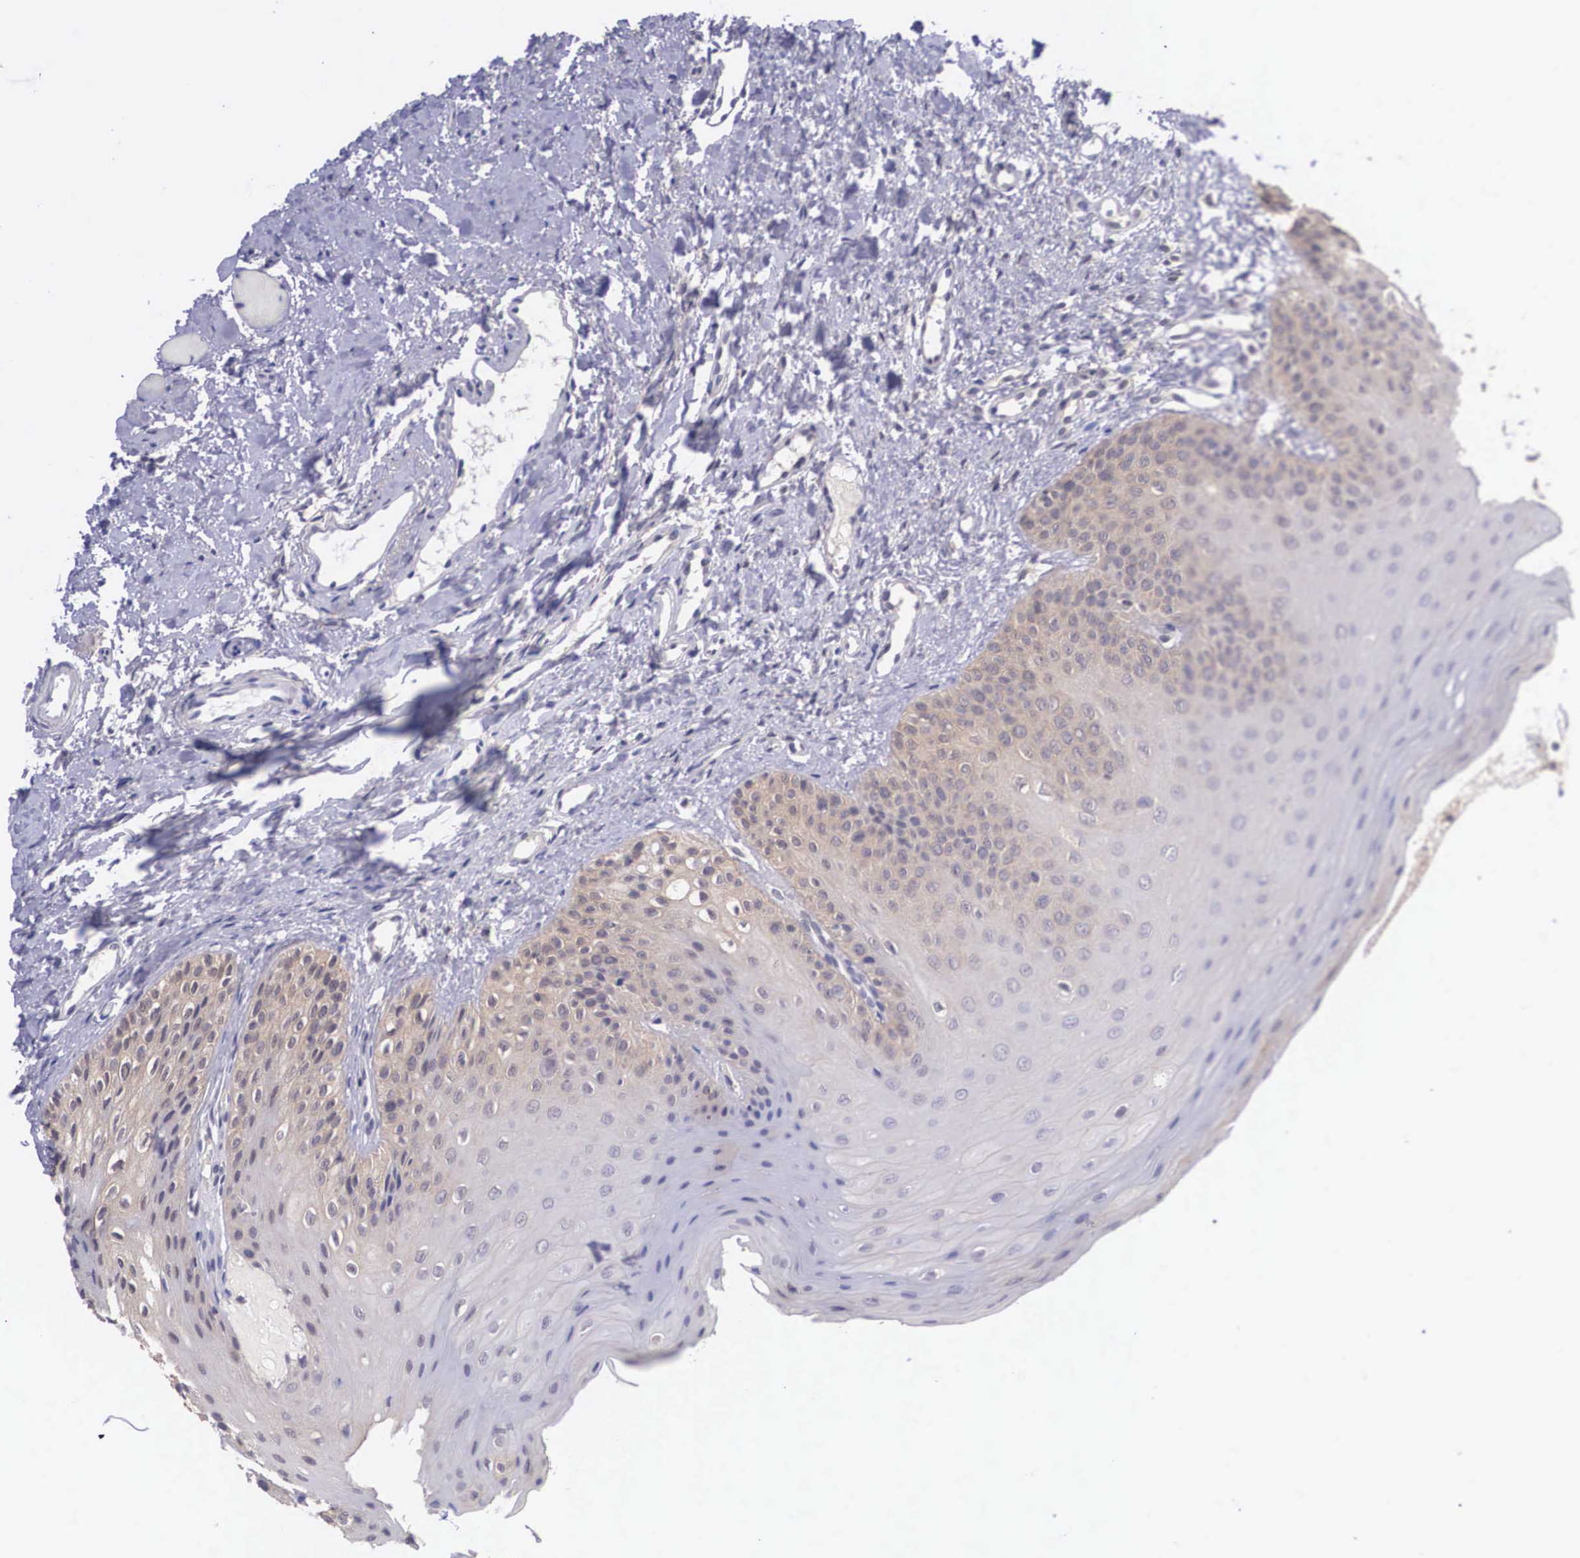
{"staining": {"intensity": "weak", "quantity": ">75%", "location": "cytoplasmic/membranous"}, "tissue": "oral mucosa", "cell_type": "Squamous epithelial cells", "image_type": "normal", "snomed": [{"axis": "morphology", "description": "Normal tissue, NOS"}, {"axis": "topography", "description": "Oral tissue"}], "caption": "About >75% of squamous epithelial cells in unremarkable oral mucosa exhibit weak cytoplasmic/membranous protein expression as visualized by brown immunohistochemical staining.", "gene": "NINL", "patient": {"sex": "female", "age": 23}}